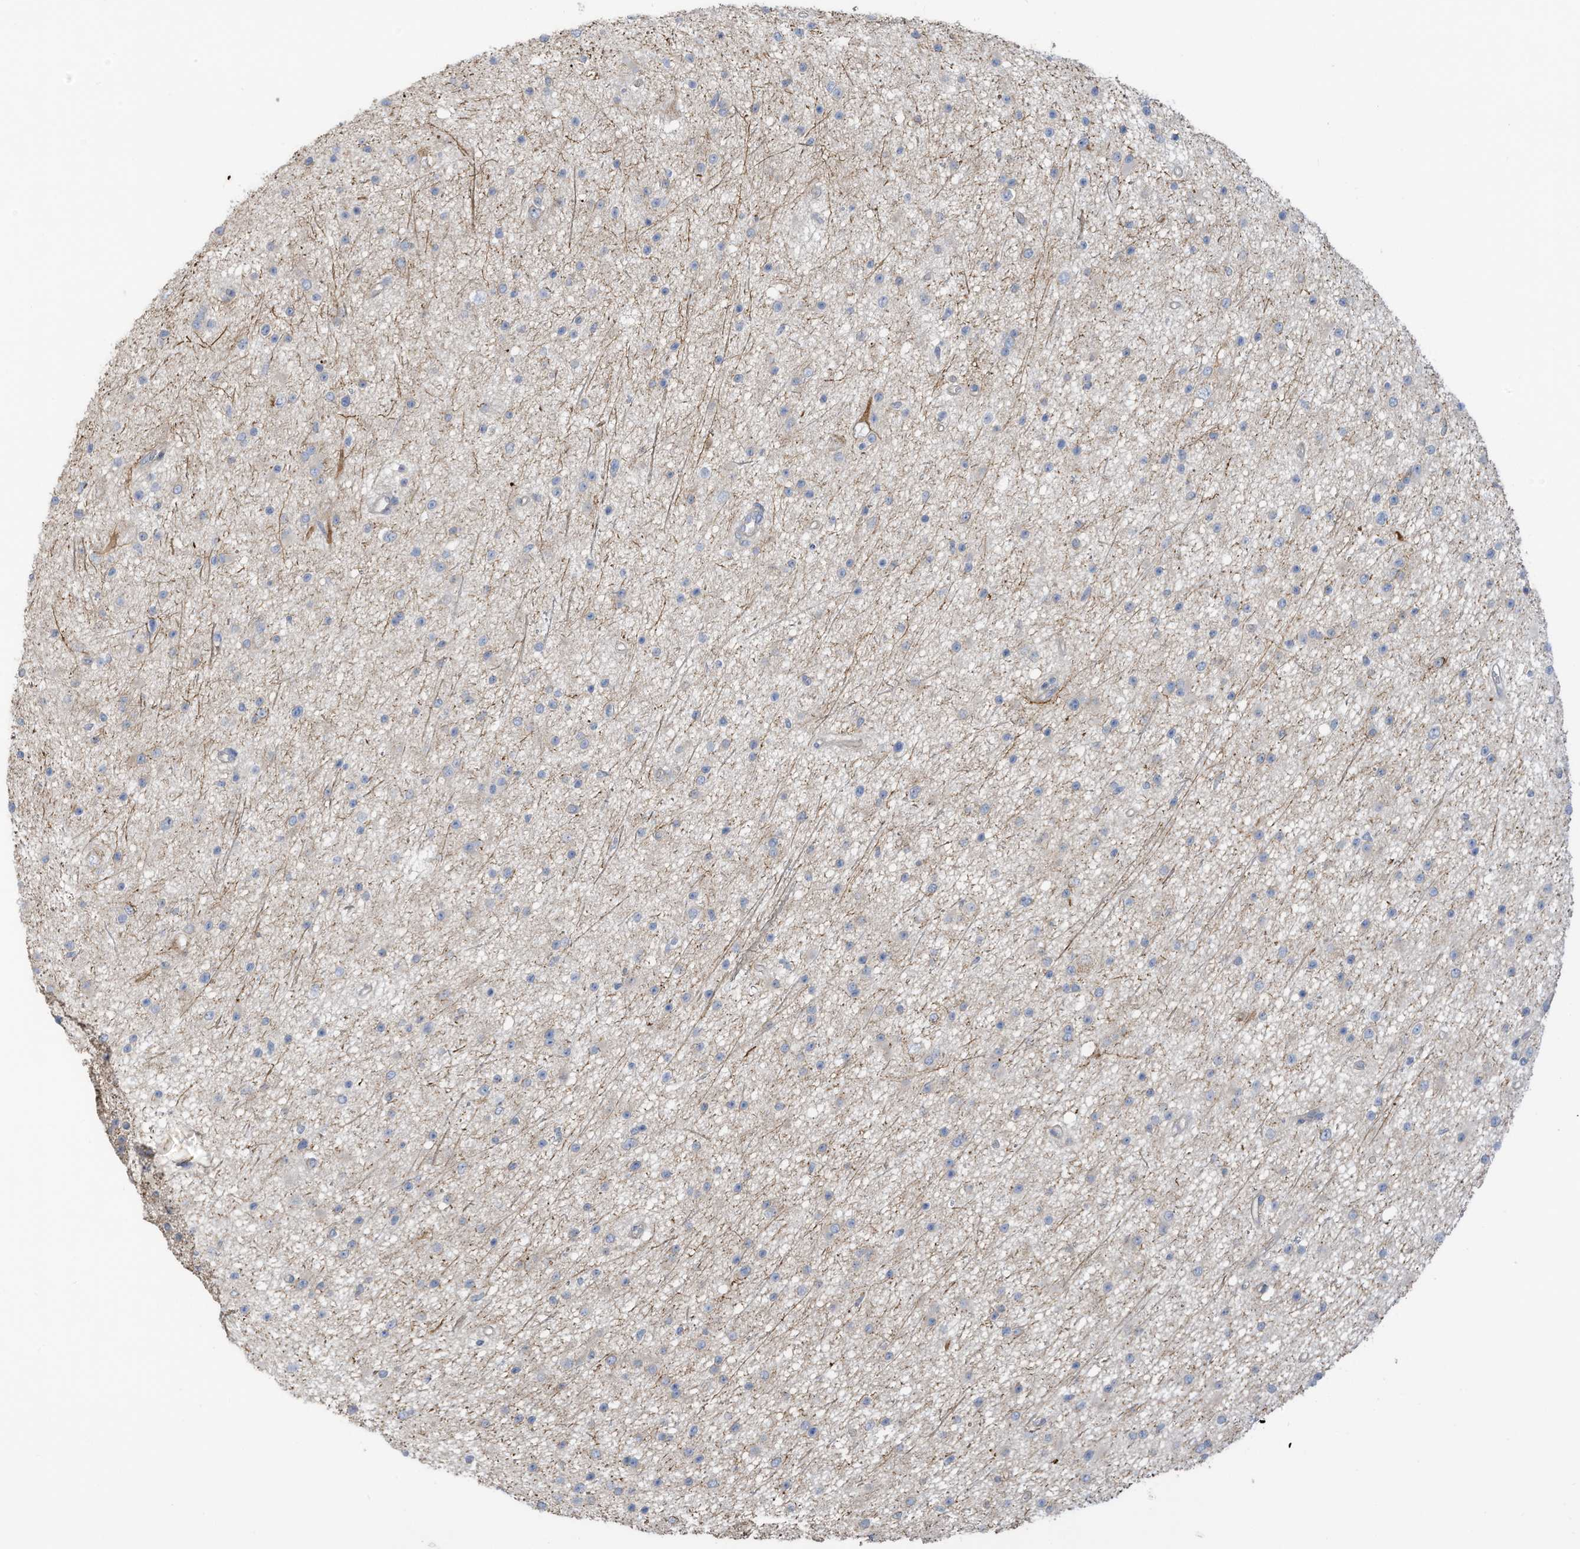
{"staining": {"intensity": "negative", "quantity": "none", "location": "none"}, "tissue": "glioma", "cell_type": "Tumor cells", "image_type": "cancer", "snomed": [{"axis": "morphology", "description": "Glioma, malignant, Low grade"}, {"axis": "topography", "description": "Cerebral cortex"}], "caption": "IHC of glioma demonstrates no positivity in tumor cells. Brightfield microscopy of immunohistochemistry stained with DAB (brown) and hematoxylin (blue), captured at high magnification.", "gene": "GTPBP2", "patient": {"sex": "female", "age": 39}}